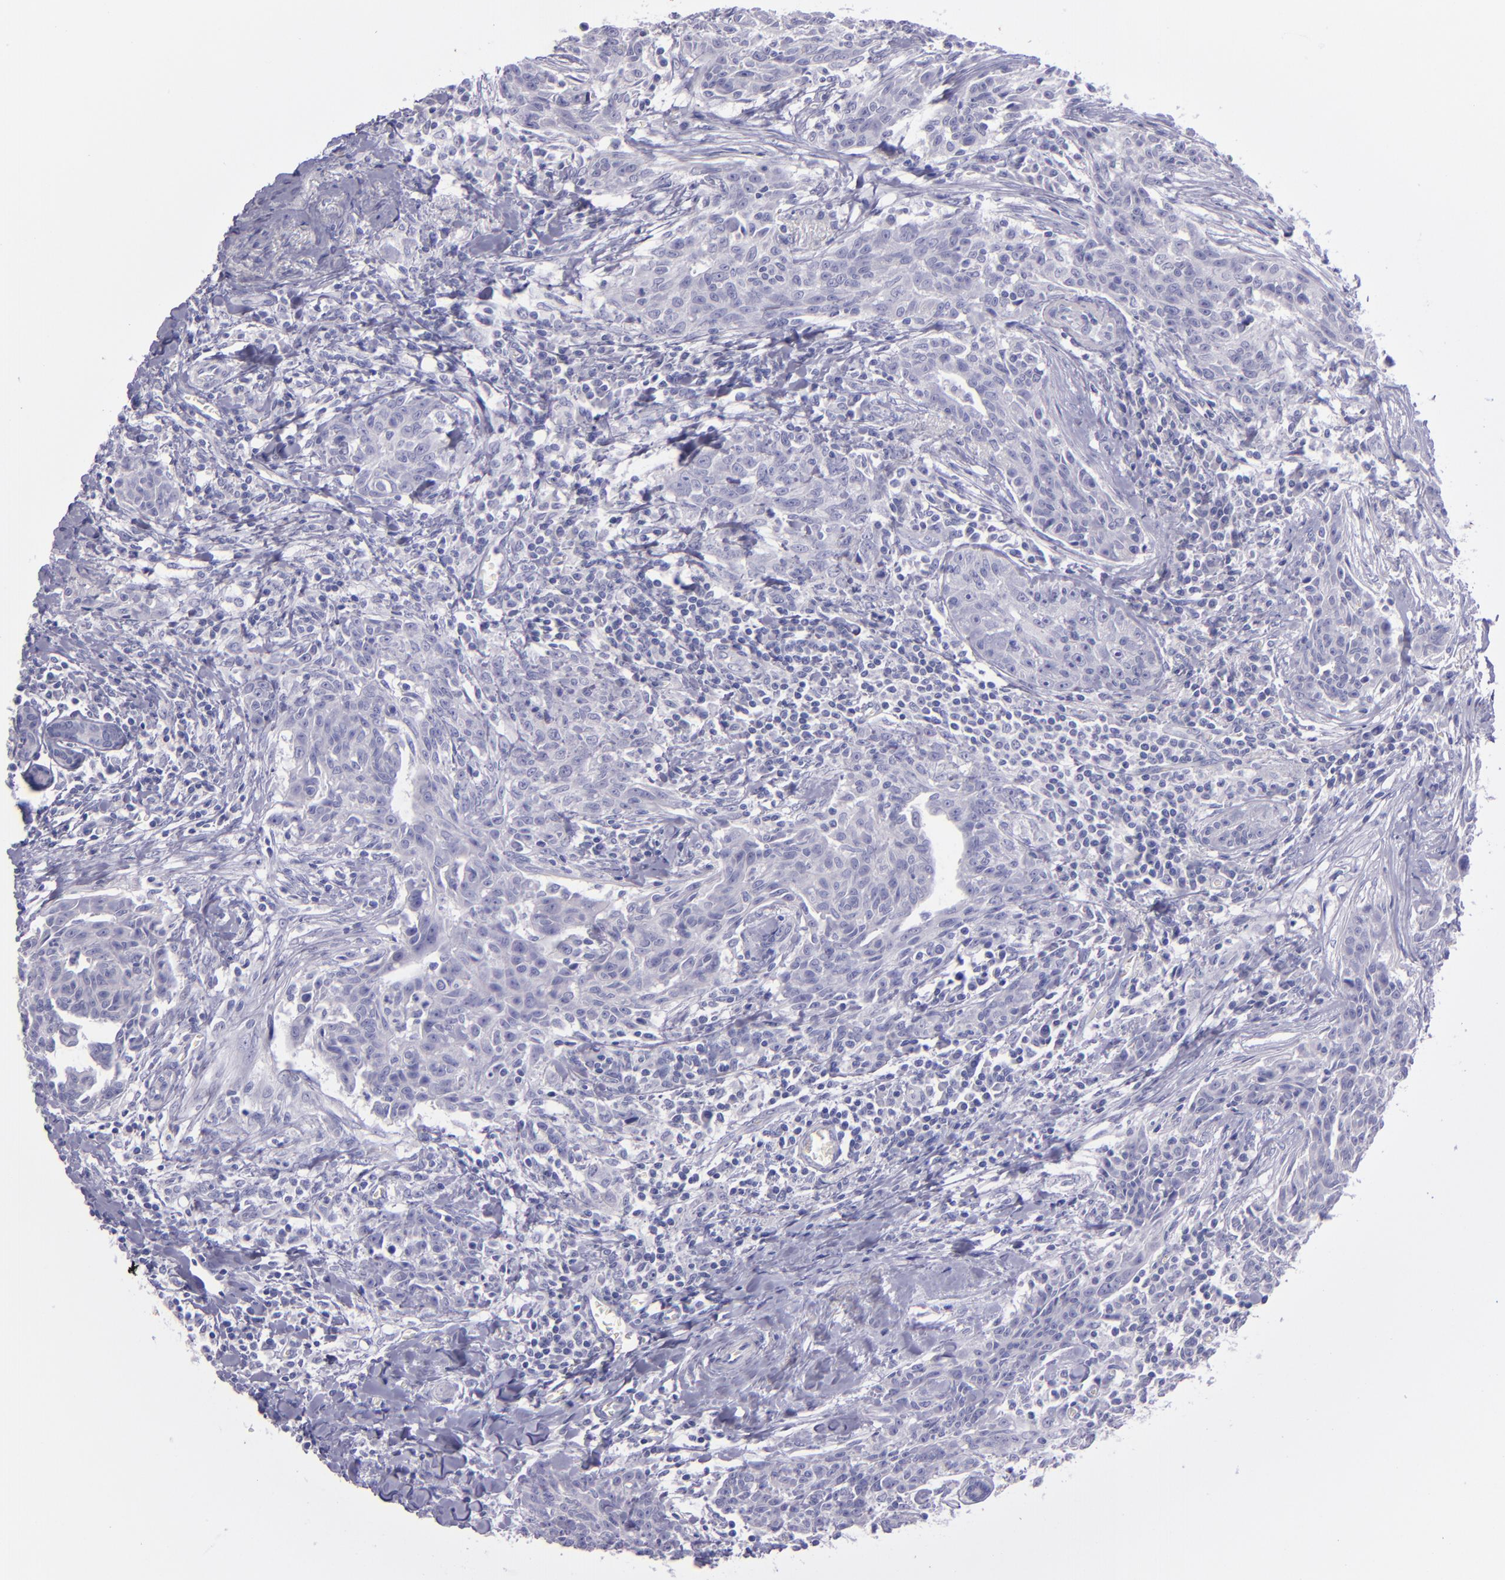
{"staining": {"intensity": "negative", "quantity": "none", "location": "none"}, "tissue": "breast cancer", "cell_type": "Tumor cells", "image_type": "cancer", "snomed": [{"axis": "morphology", "description": "Duct carcinoma"}, {"axis": "topography", "description": "Breast"}], "caption": "An image of breast infiltrating ductal carcinoma stained for a protein demonstrates no brown staining in tumor cells.", "gene": "TNNT3", "patient": {"sex": "female", "age": 50}}